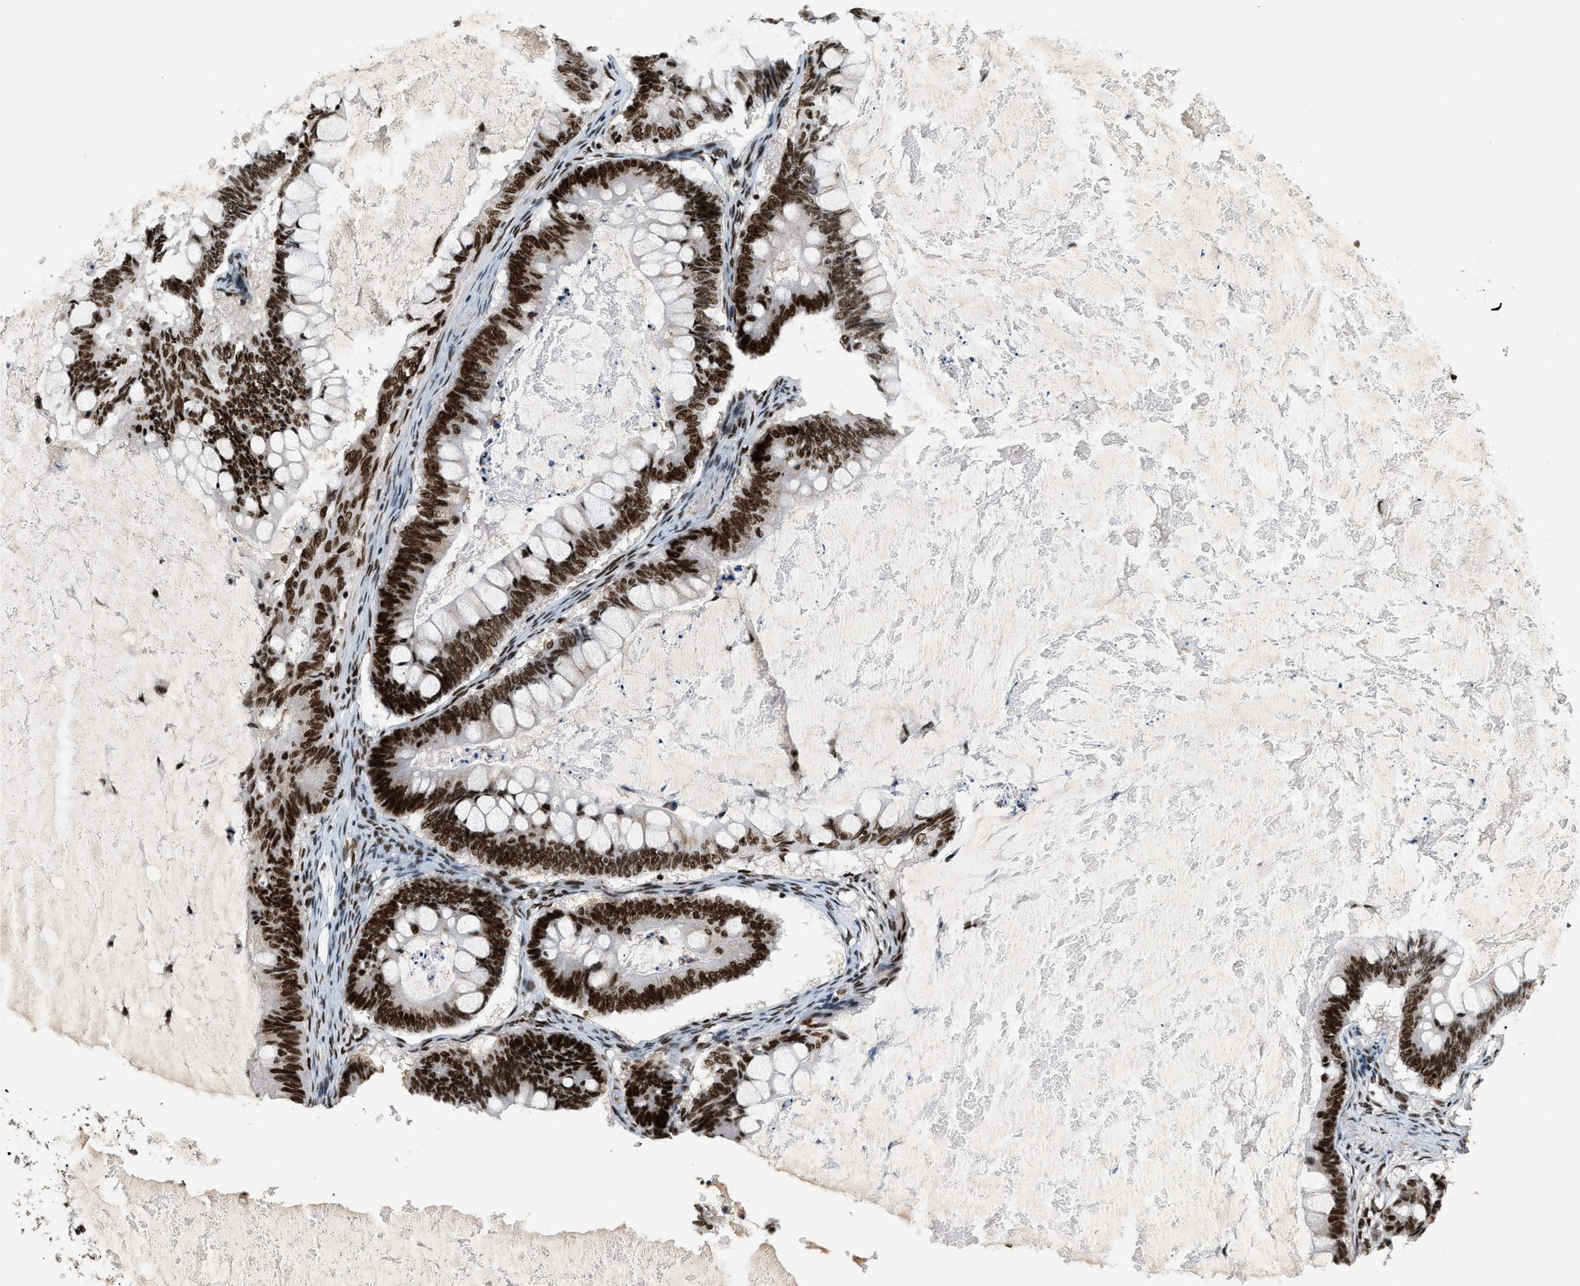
{"staining": {"intensity": "strong", "quantity": ">75%", "location": "nuclear"}, "tissue": "ovarian cancer", "cell_type": "Tumor cells", "image_type": "cancer", "snomed": [{"axis": "morphology", "description": "Cystadenocarcinoma, mucinous, NOS"}, {"axis": "topography", "description": "Ovary"}], "caption": "Immunohistochemical staining of ovarian mucinous cystadenocarcinoma shows high levels of strong nuclear protein expression in approximately >75% of tumor cells.", "gene": "SMARCB1", "patient": {"sex": "female", "age": 61}}